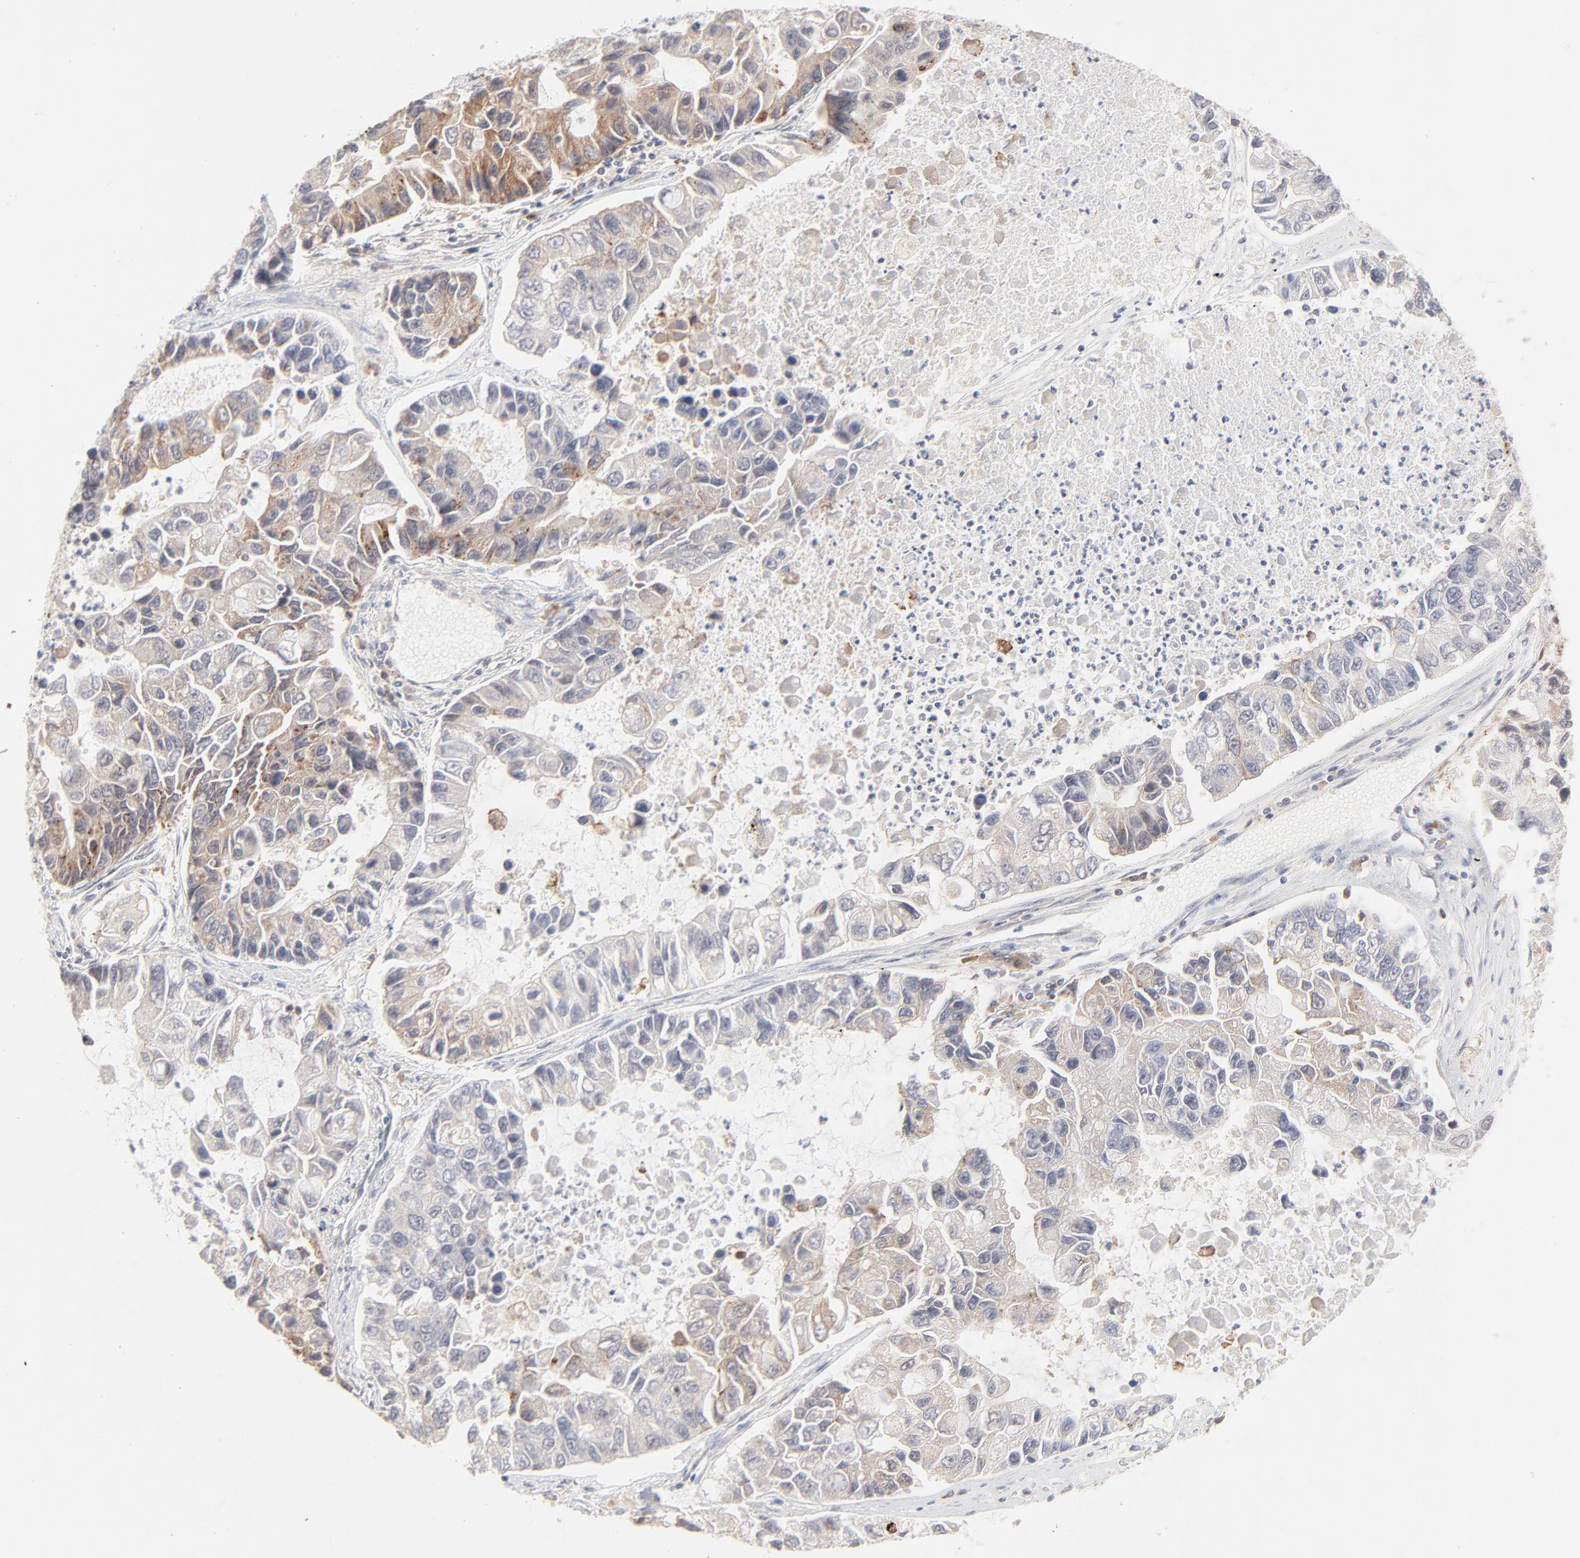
{"staining": {"intensity": "weak", "quantity": "<25%", "location": "cytoplasmic/membranous"}, "tissue": "lung cancer", "cell_type": "Tumor cells", "image_type": "cancer", "snomed": [{"axis": "morphology", "description": "Adenocarcinoma, NOS"}, {"axis": "topography", "description": "Lung"}], "caption": "Protein analysis of lung cancer displays no significant positivity in tumor cells. The staining was performed using DAB to visualize the protein expression in brown, while the nuclei were stained in blue with hematoxylin (Magnification: 20x).", "gene": "CDK6", "patient": {"sex": "female", "age": 51}}